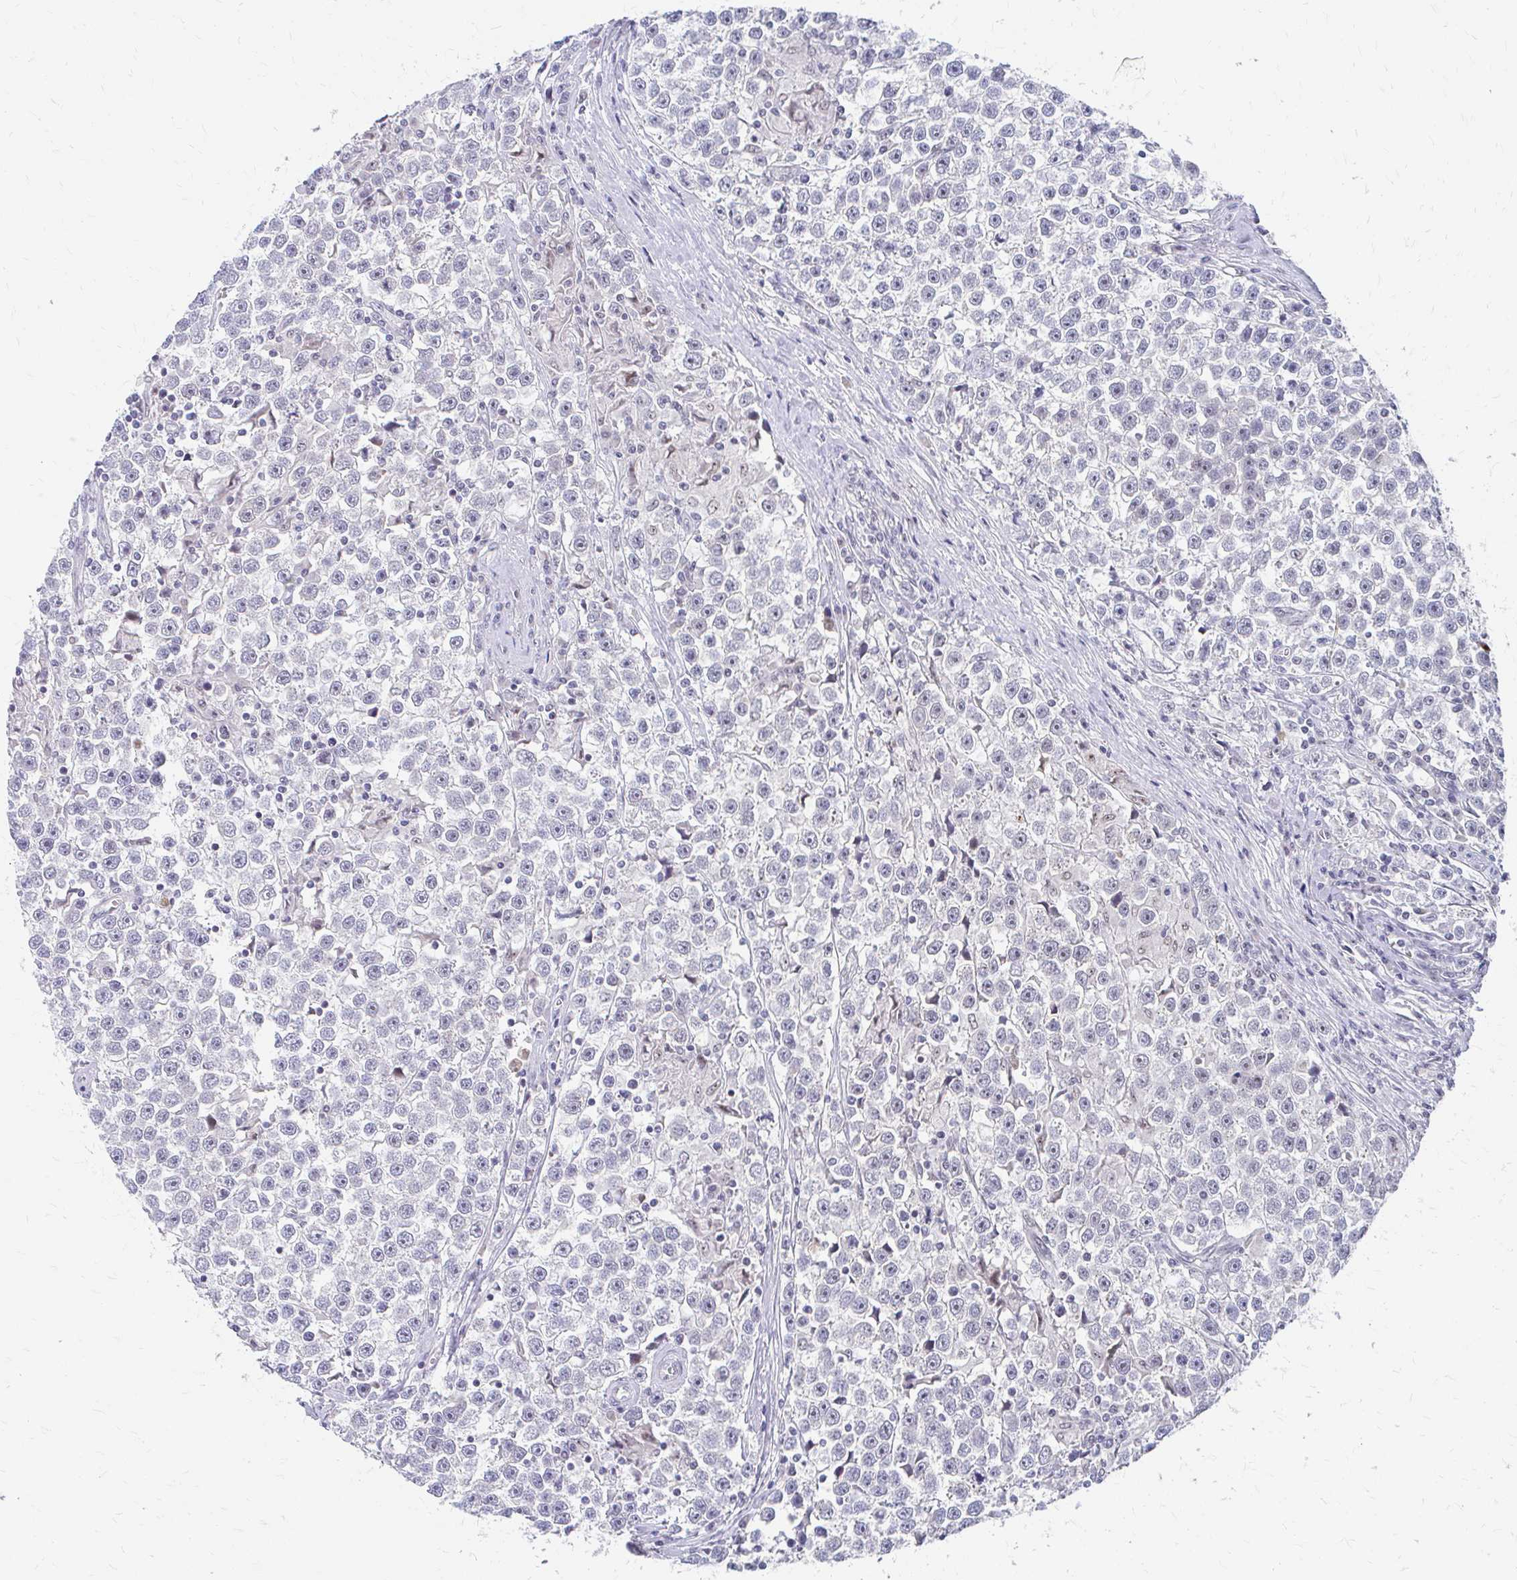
{"staining": {"intensity": "negative", "quantity": "none", "location": "none"}, "tissue": "testis cancer", "cell_type": "Tumor cells", "image_type": "cancer", "snomed": [{"axis": "morphology", "description": "Seminoma, NOS"}, {"axis": "topography", "description": "Testis"}], "caption": "High power microscopy photomicrograph of an immunohistochemistry photomicrograph of testis cancer, revealing no significant staining in tumor cells.", "gene": "GTF2H1", "patient": {"sex": "male", "age": 31}}